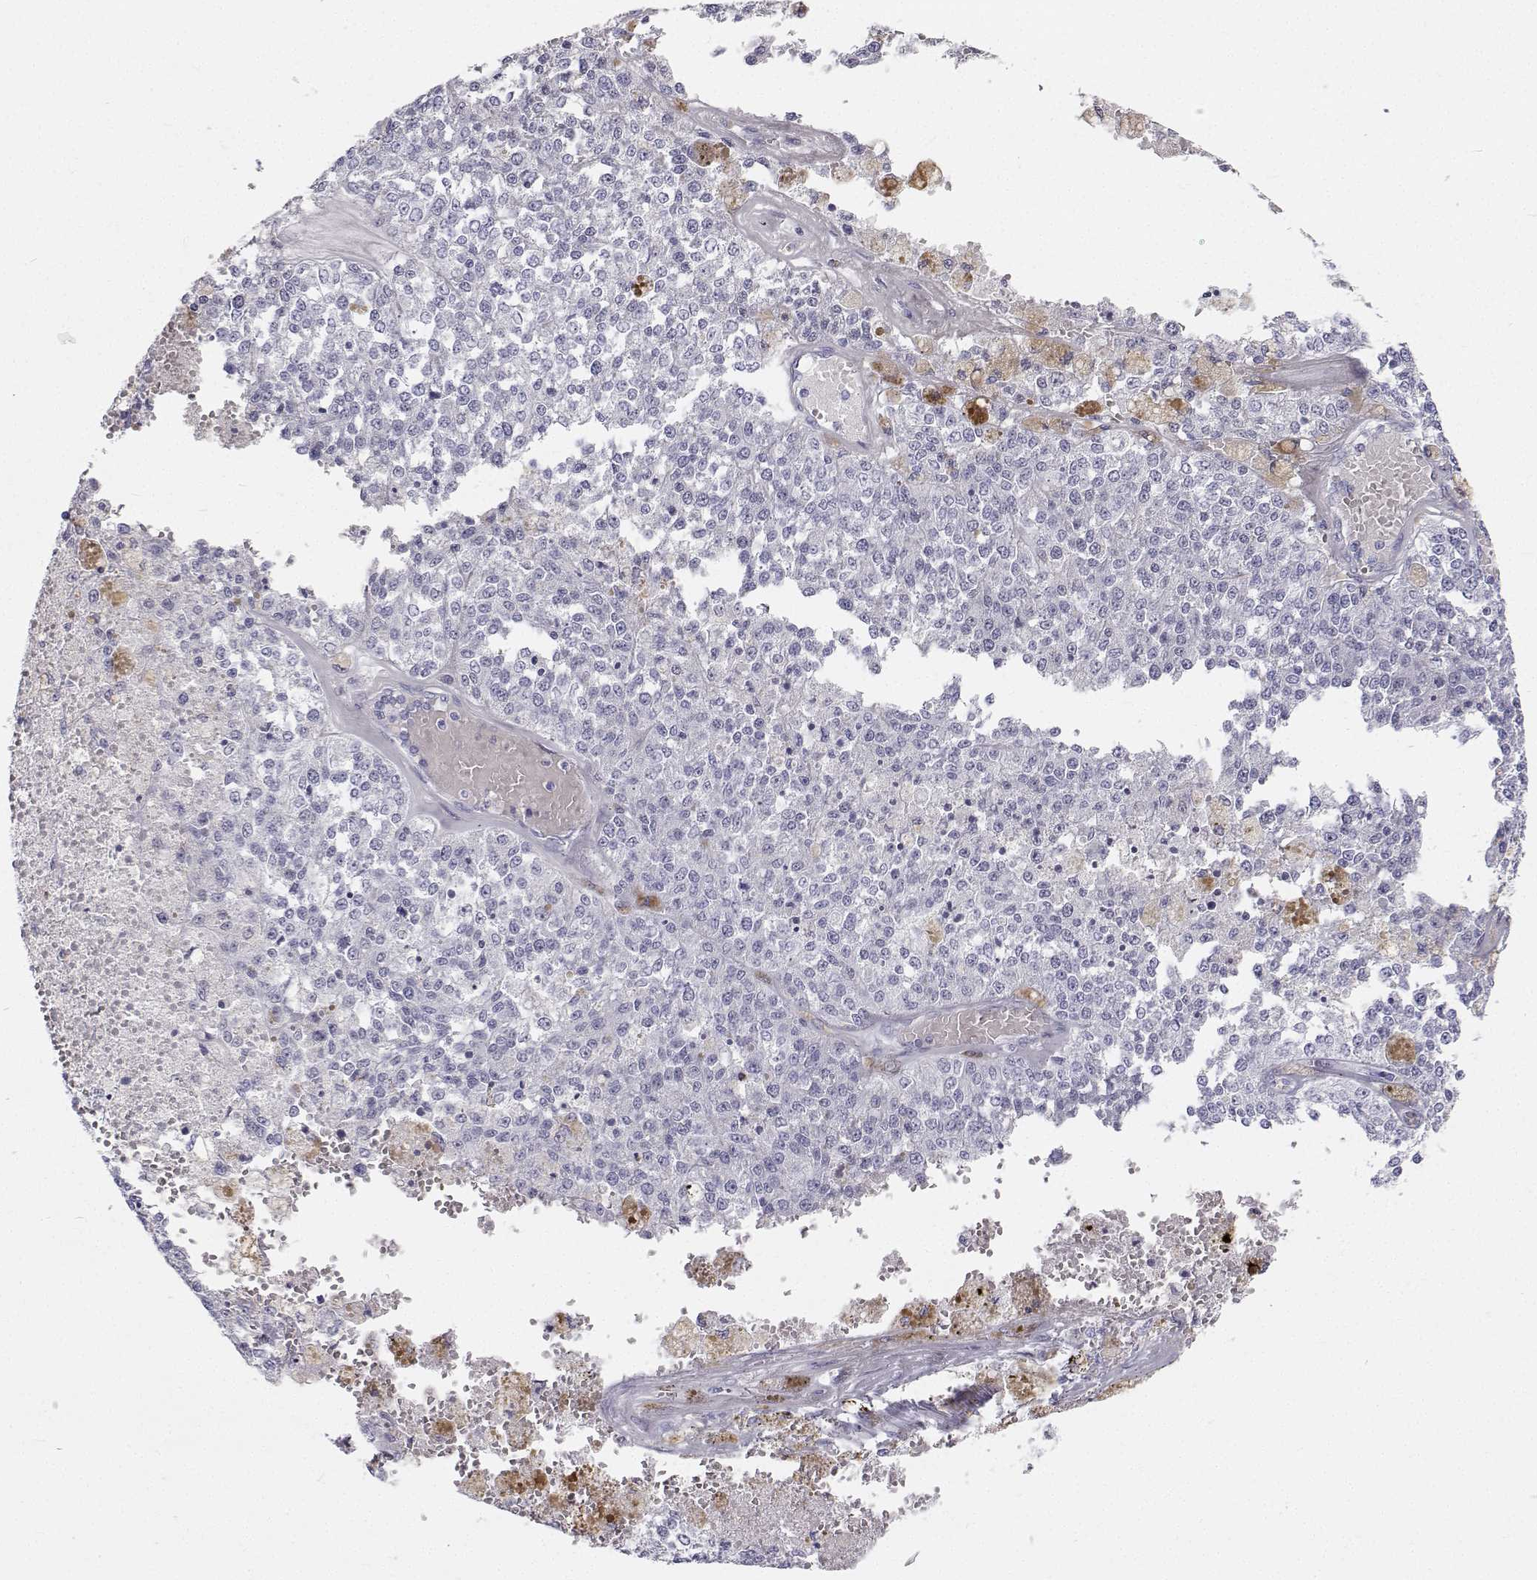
{"staining": {"intensity": "negative", "quantity": "none", "location": "none"}, "tissue": "melanoma", "cell_type": "Tumor cells", "image_type": "cancer", "snomed": [{"axis": "morphology", "description": "Malignant melanoma, Metastatic site"}, {"axis": "topography", "description": "Lymph node"}], "caption": "This is a histopathology image of immunohistochemistry (IHC) staining of melanoma, which shows no positivity in tumor cells.", "gene": "TTN", "patient": {"sex": "female", "age": 64}}